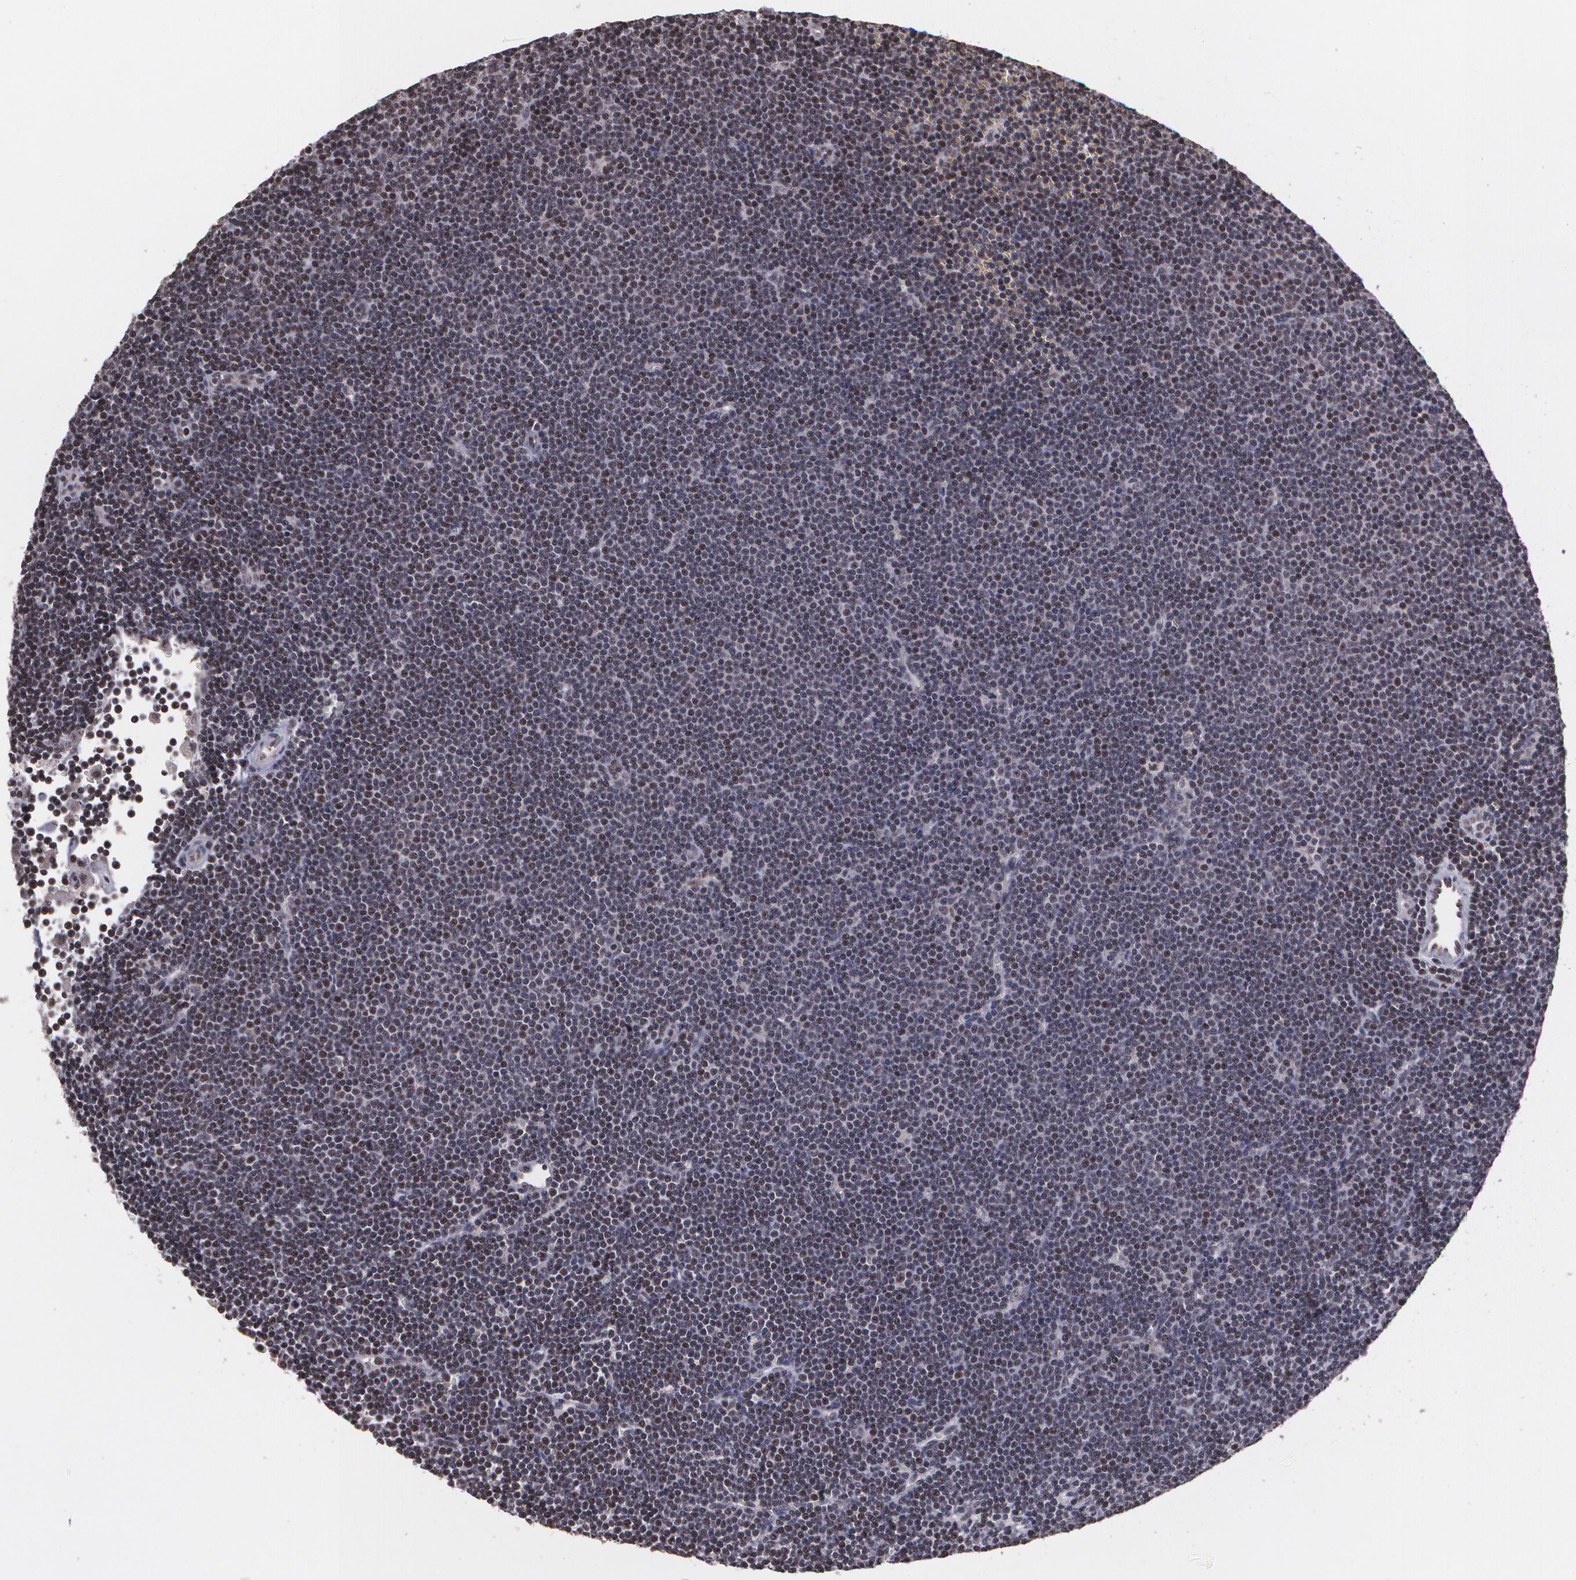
{"staining": {"intensity": "weak", "quantity": "25%-75%", "location": "cytoplasmic/membranous"}, "tissue": "lymphoma", "cell_type": "Tumor cells", "image_type": "cancer", "snomed": [{"axis": "morphology", "description": "Malignant lymphoma, non-Hodgkin's type, Low grade"}, {"axis": "topography", "description": "Lymph node"}], "caption": "There is low levels of weak cytoplasmic/membranous staining in tumor cells of malignant lymphoma, non-Hodgkin's type (low-grade), as demonstrated by immunohistochemical staining (brown color).", "gene": "C6orf15", "patient": {"sex": "female", "age": 73}}